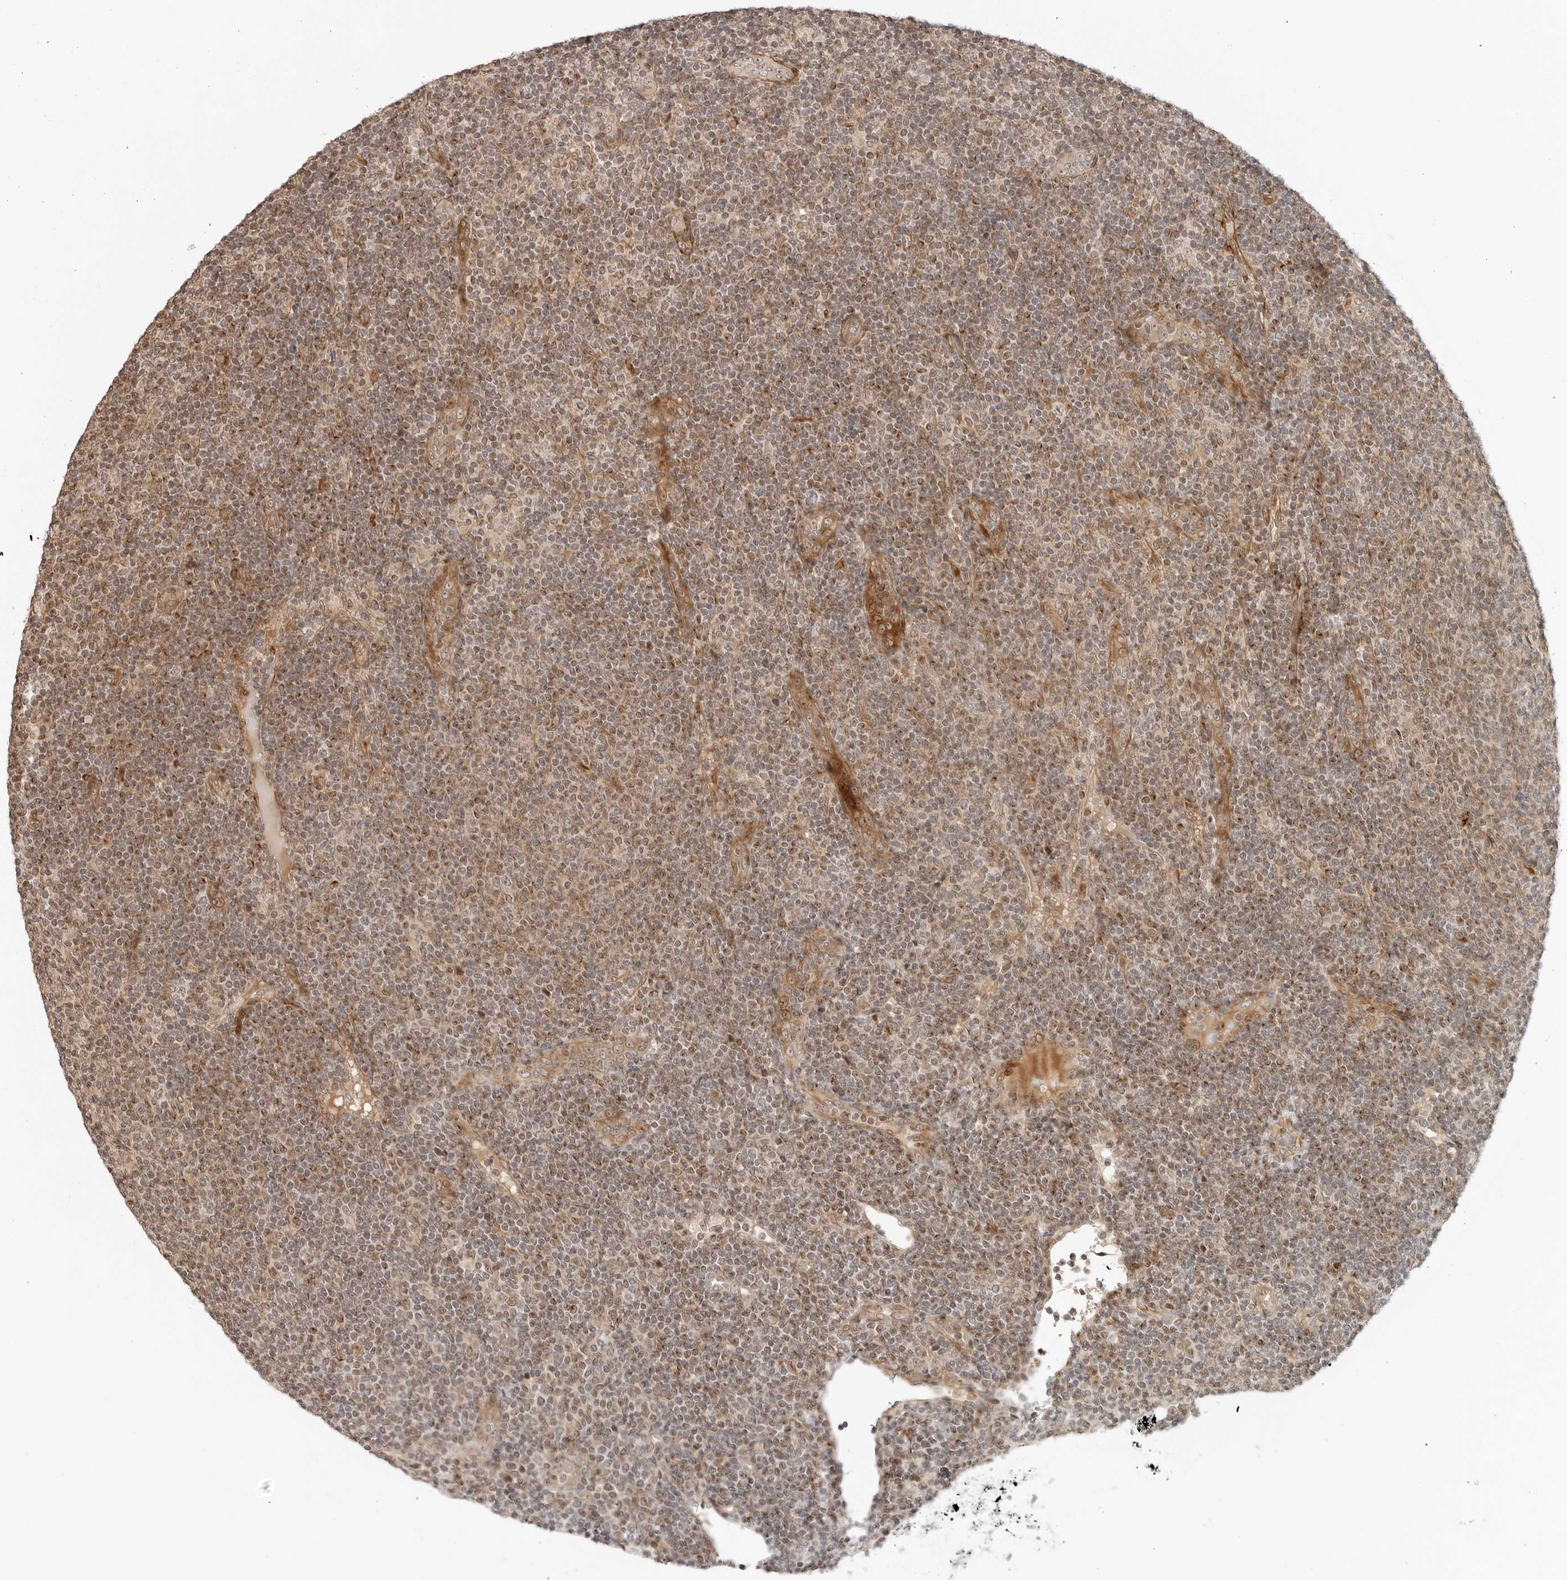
{"staining": {"intensity": "weak", "quantity": ">75%", "location": "cytoplasmic/membranous,nuclear"}, "tissue": "lymphoma", "cell_type": "Tumor cells", "image_type": "cancer", "snomed": [{"axis": "morphology", "description": "Malignant lymphoma, non-Hodgkin's type, Low grade"}, {"axis": "topography", "description": "Lymph node"}], "caption": "Immunohistochemistry (IHC) (DAB (3,3'-diaminobenzidine)) staining of low-grade malignant lymphoma, non-Hodgkin's type reveals weak cytoplasmic/membranous and nuclear protein expression in about >75% of tumor cells.", "gene": "GEM", "patient": {"sex": "male", "age": 66}}